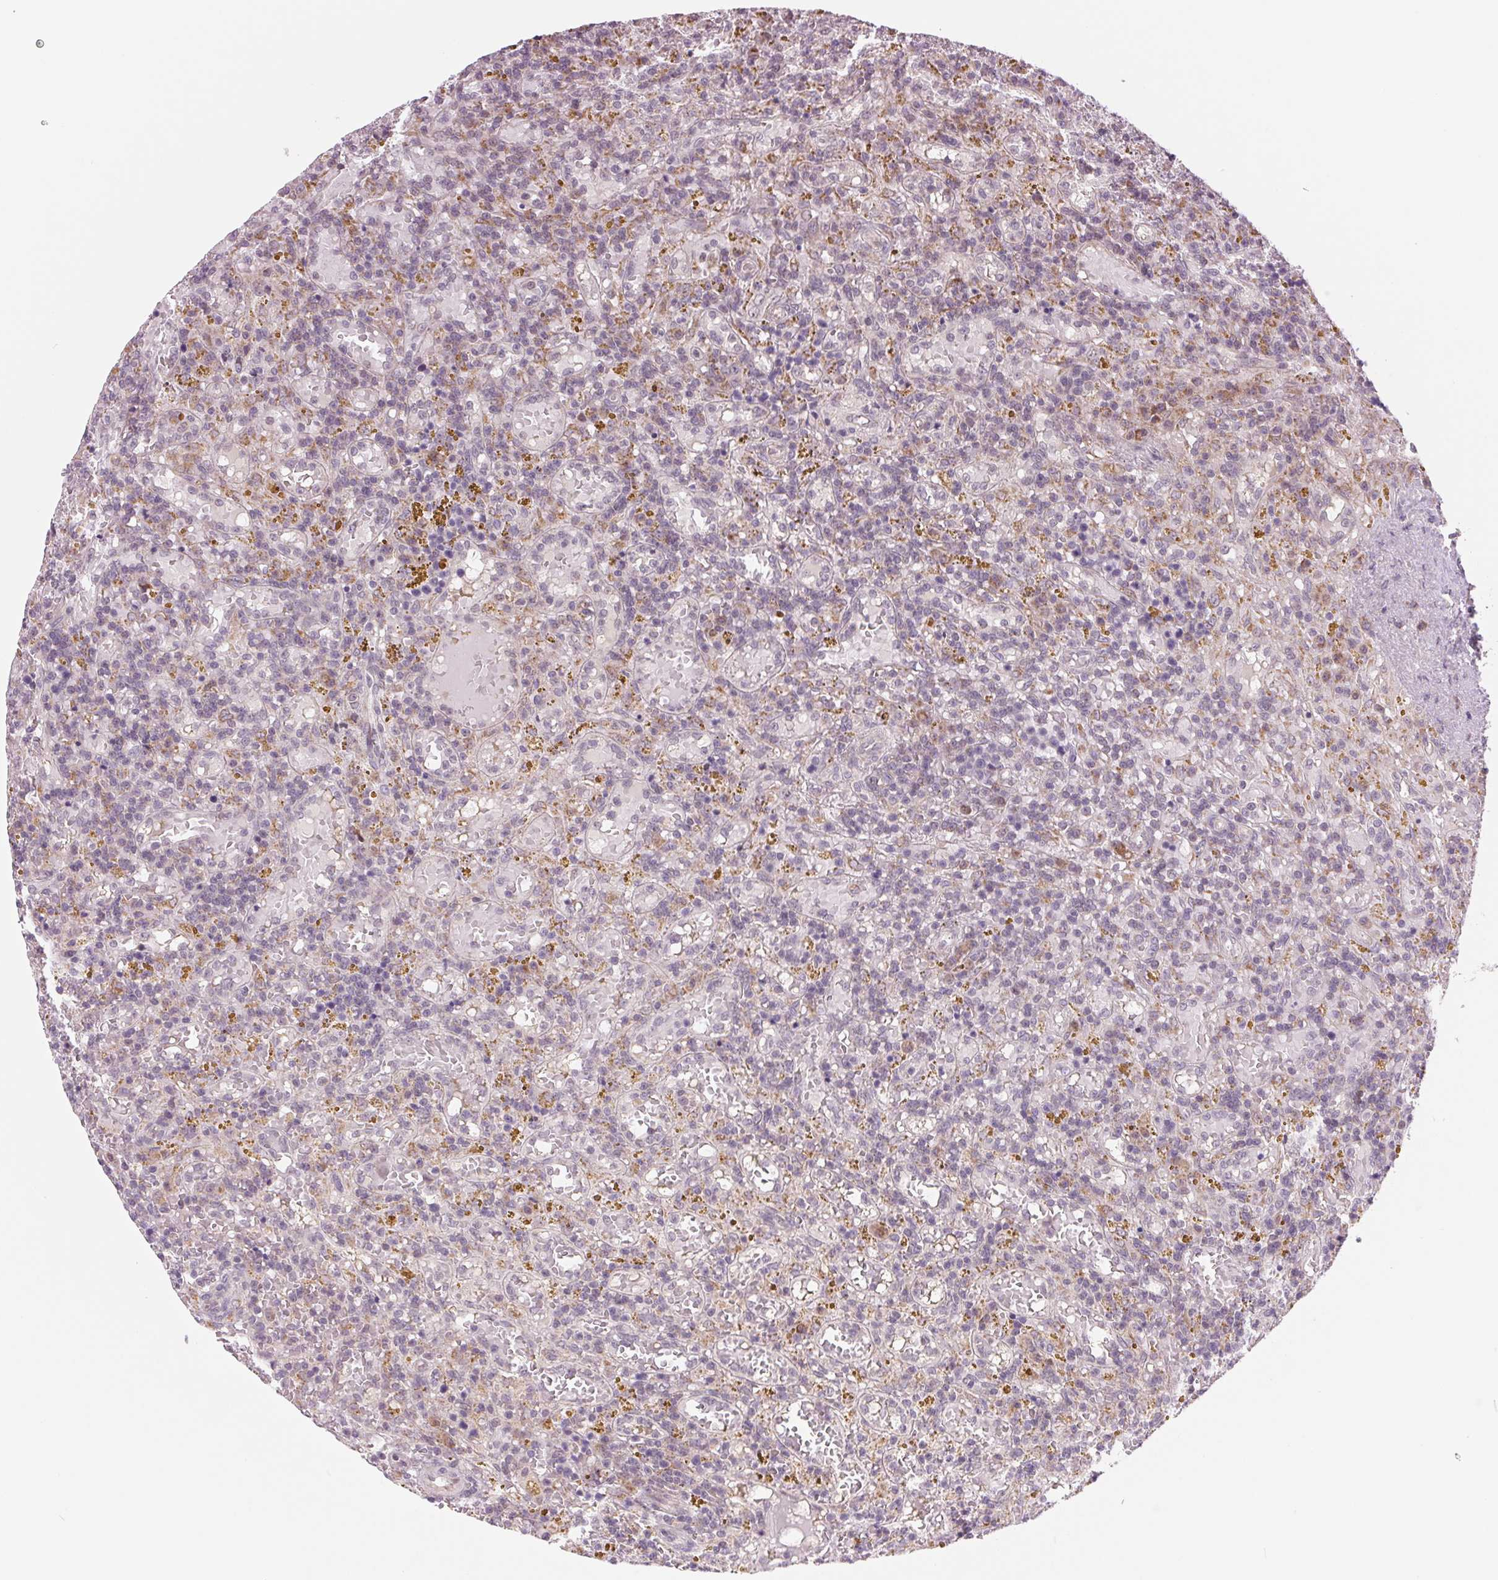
{"staining": {"intensity": "negative", "quantity": "none", "location": "none"}, "tissue": "lymphoma", "cell_type": "Tumor cells", "image_type": "cancer", "snomed": [{"axis": "morphology", "description": "Malignant lymphoma, non-Hodgkin's type, Low grade"}, {"axis": "topography", "description": "Spleen"}], "caption": "High magnification brightfield microscopy of lymphoma stained with DAB (brown) and counterstained with hematoxylin (blue): tumor cells show no significant expression.", "gene": "ARHGAP32", "patient": {"sex": "female", "age": 65}}